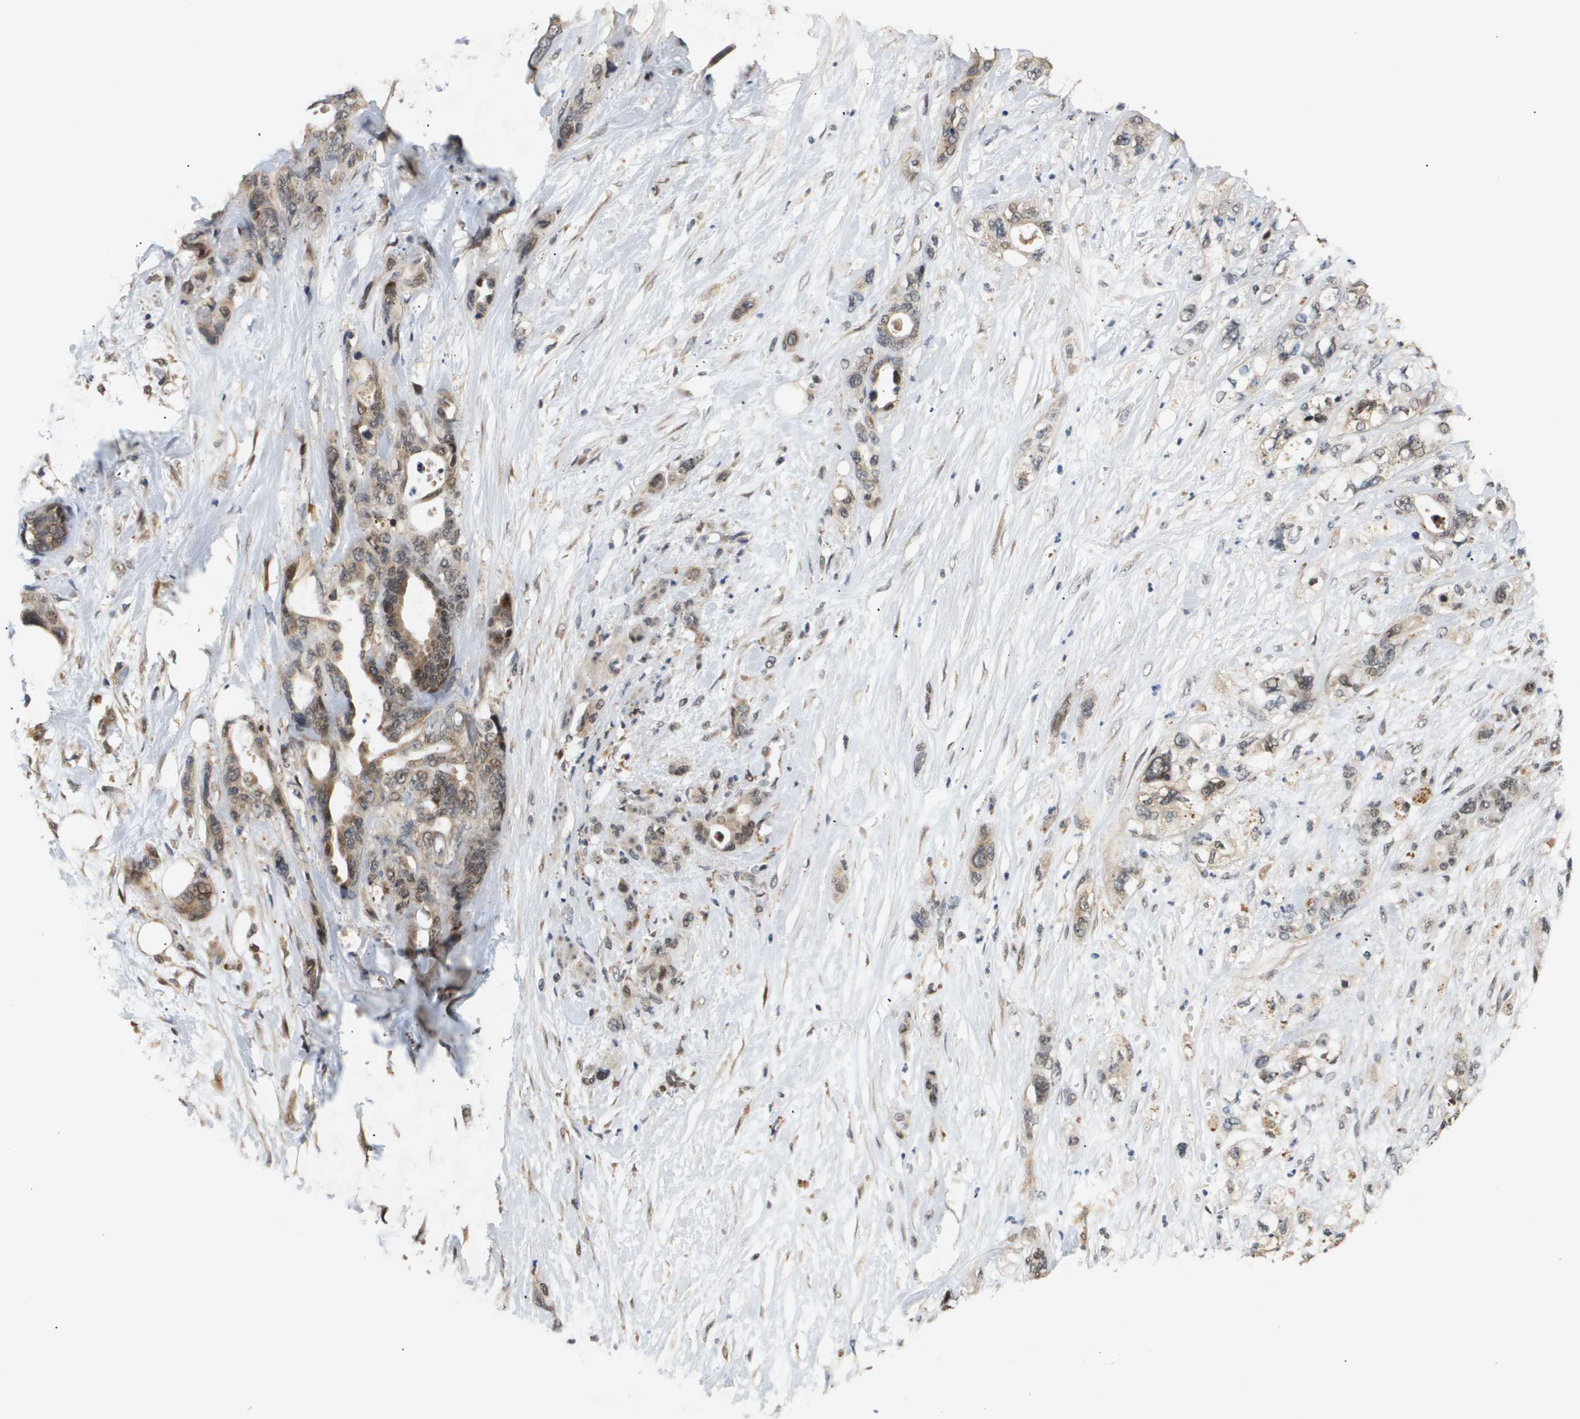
{"staining": {"intensity": "moderate", "quantity": ">75%", "location": "cytoplasmic/membranous,nuclear"}, "tissue": "pancreatic cancer", "cell_type": "Tumor cells", "image_type": "cancer", "snomed": [{"axis": "morphology", "description": "Adenocarcinoma, NOS"}, {"axis": "topography", "description": "Pancreas"}], "caption": "Protein staining of pancreatic cancer (adenocarcinoma) tissue displays moderate cytoplasmic/membranous and nuclear expression in about >75% of tumor cells.", "gene": "PDGFB", "patient": {"sex": "male", "age": 46}}